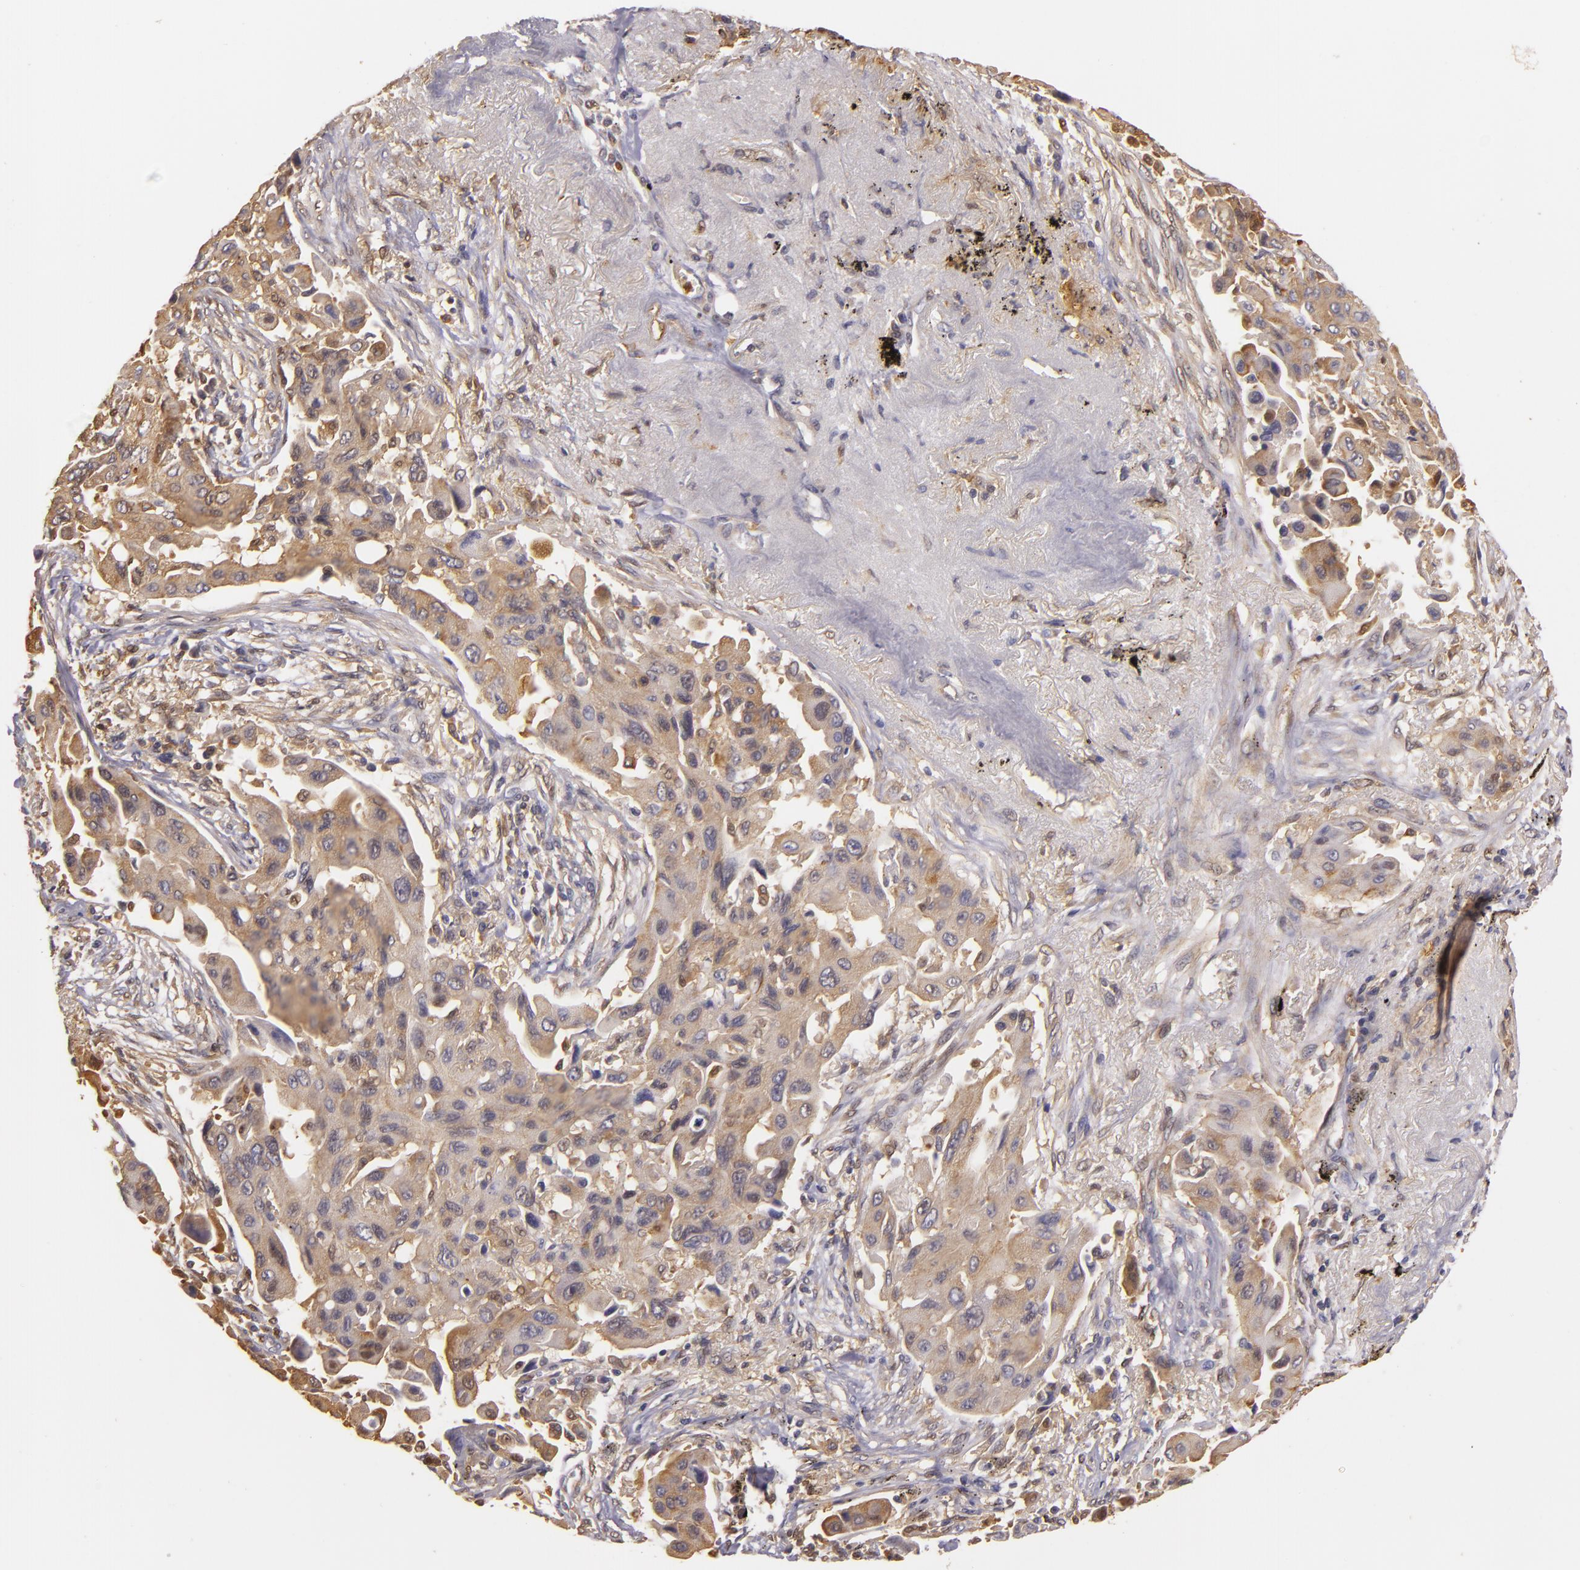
{"staining": {"intensity": "moderate", "quantity": ">75%", "location": "cytoplasmic/membranous"}, "tissue": "lung cancer", "cell_type": "Tumor cells", "image_type": "cancer", "snomed": [{"axis": "morphology", "description": "Adenocarcinoma, NOS"}, {"axis": "topography", "description": "Lung"}], "caption": "Tumor cells exhibit moderate cytoplasmic/membranous positivity in about >75% of cells in lung adenocarcinoma.", "gene": "TOM1", "patient": {"sex": "male", "age": 68}}